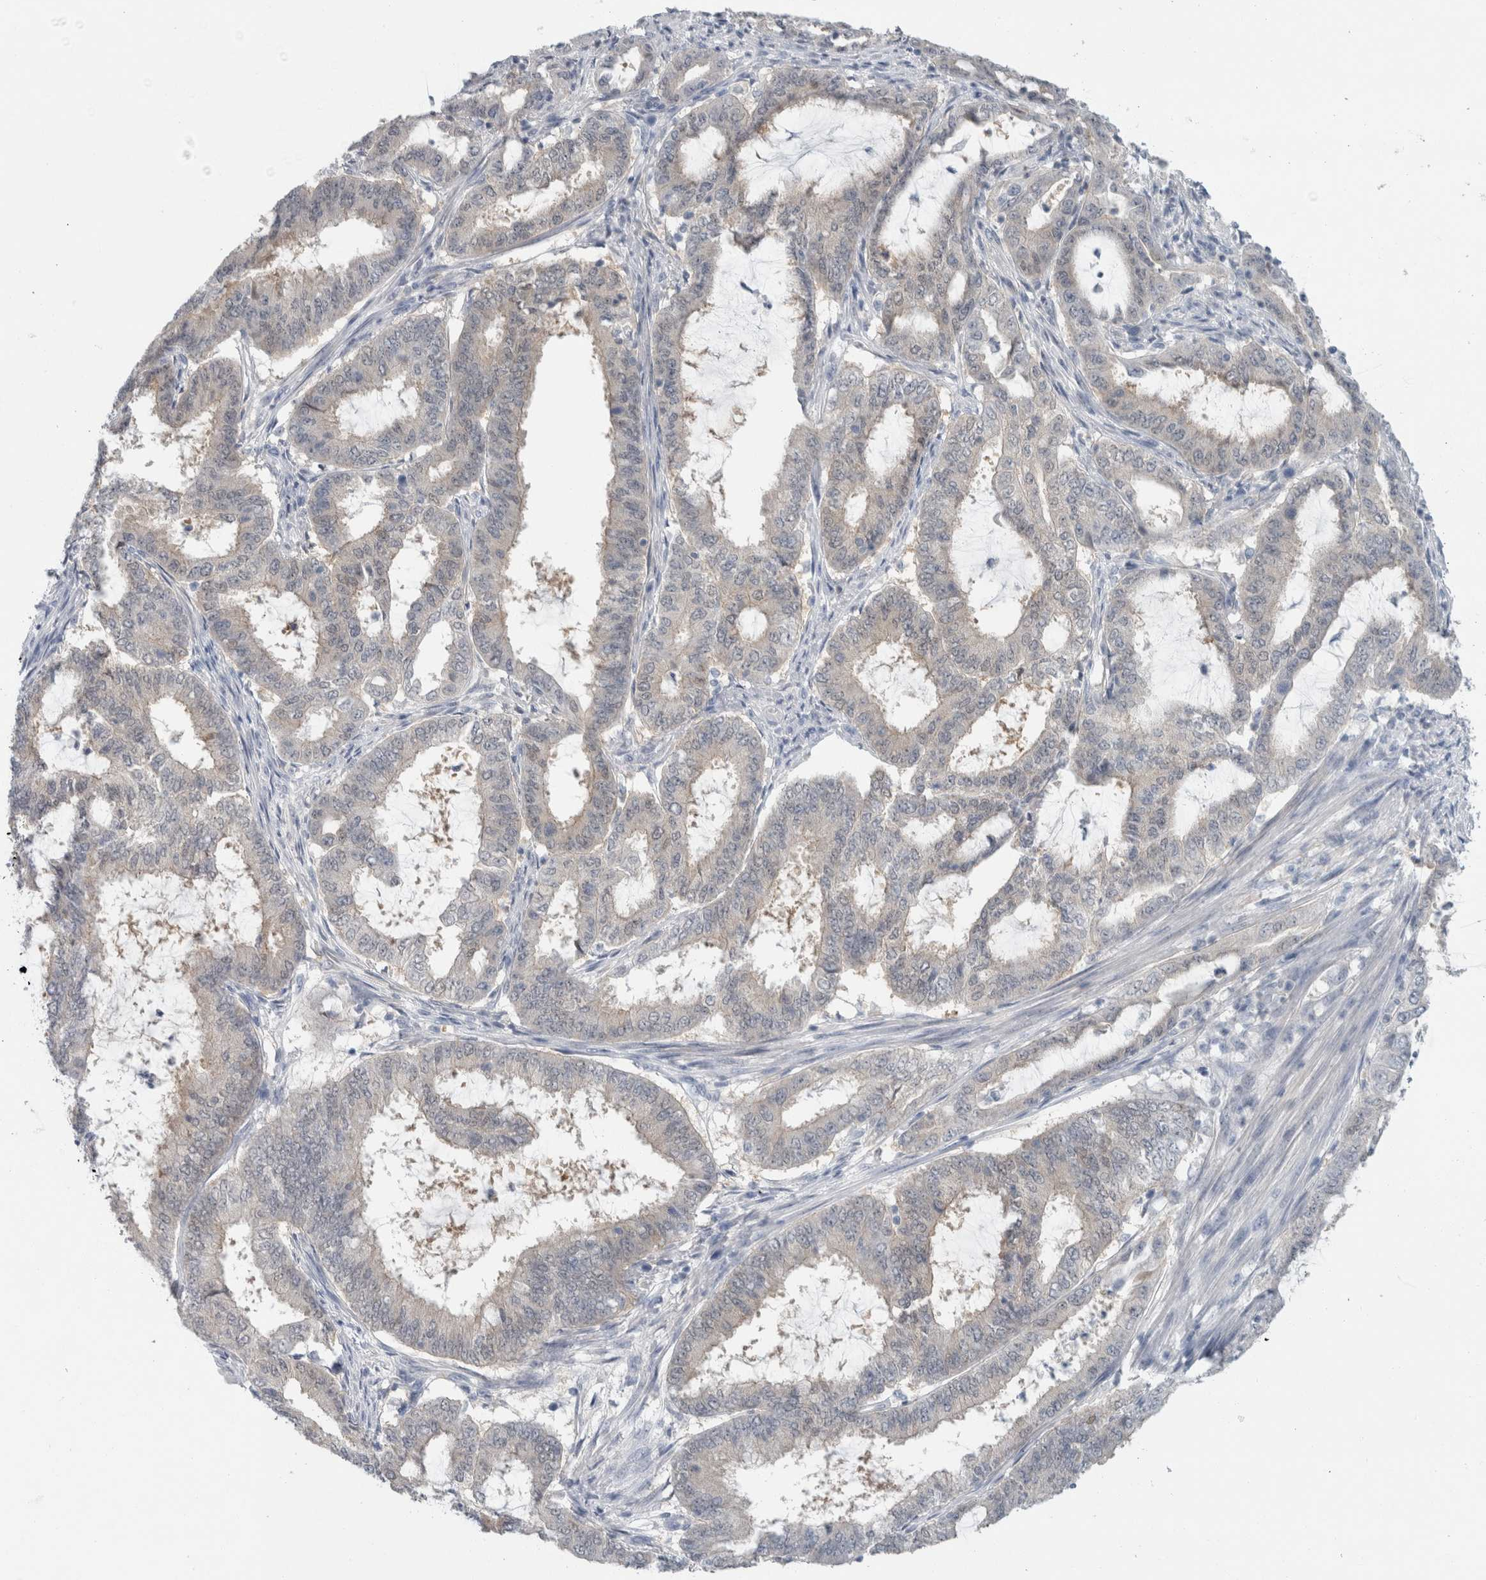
{"staining": {"intensity": "negative", "quantity": "none", "location": "none"}, "tissue": "endometrial cancer", "cell_type": "Tumor cells", "image_type": "cancer", "snomed": [{"axis": "morphology", "description": "Adenocarcinoma, NOS"}, {"axis": "topography", "description": "Endometrium"}], "caption": "Immunohistochemistry image of neoplastic tissue: human adenocarcinoma (endometrial) stained with DAB demonstrates no significant protein expression in tumor cells.", "gene": "CASP6", "patient": {"sex": "female", "age": 51}}